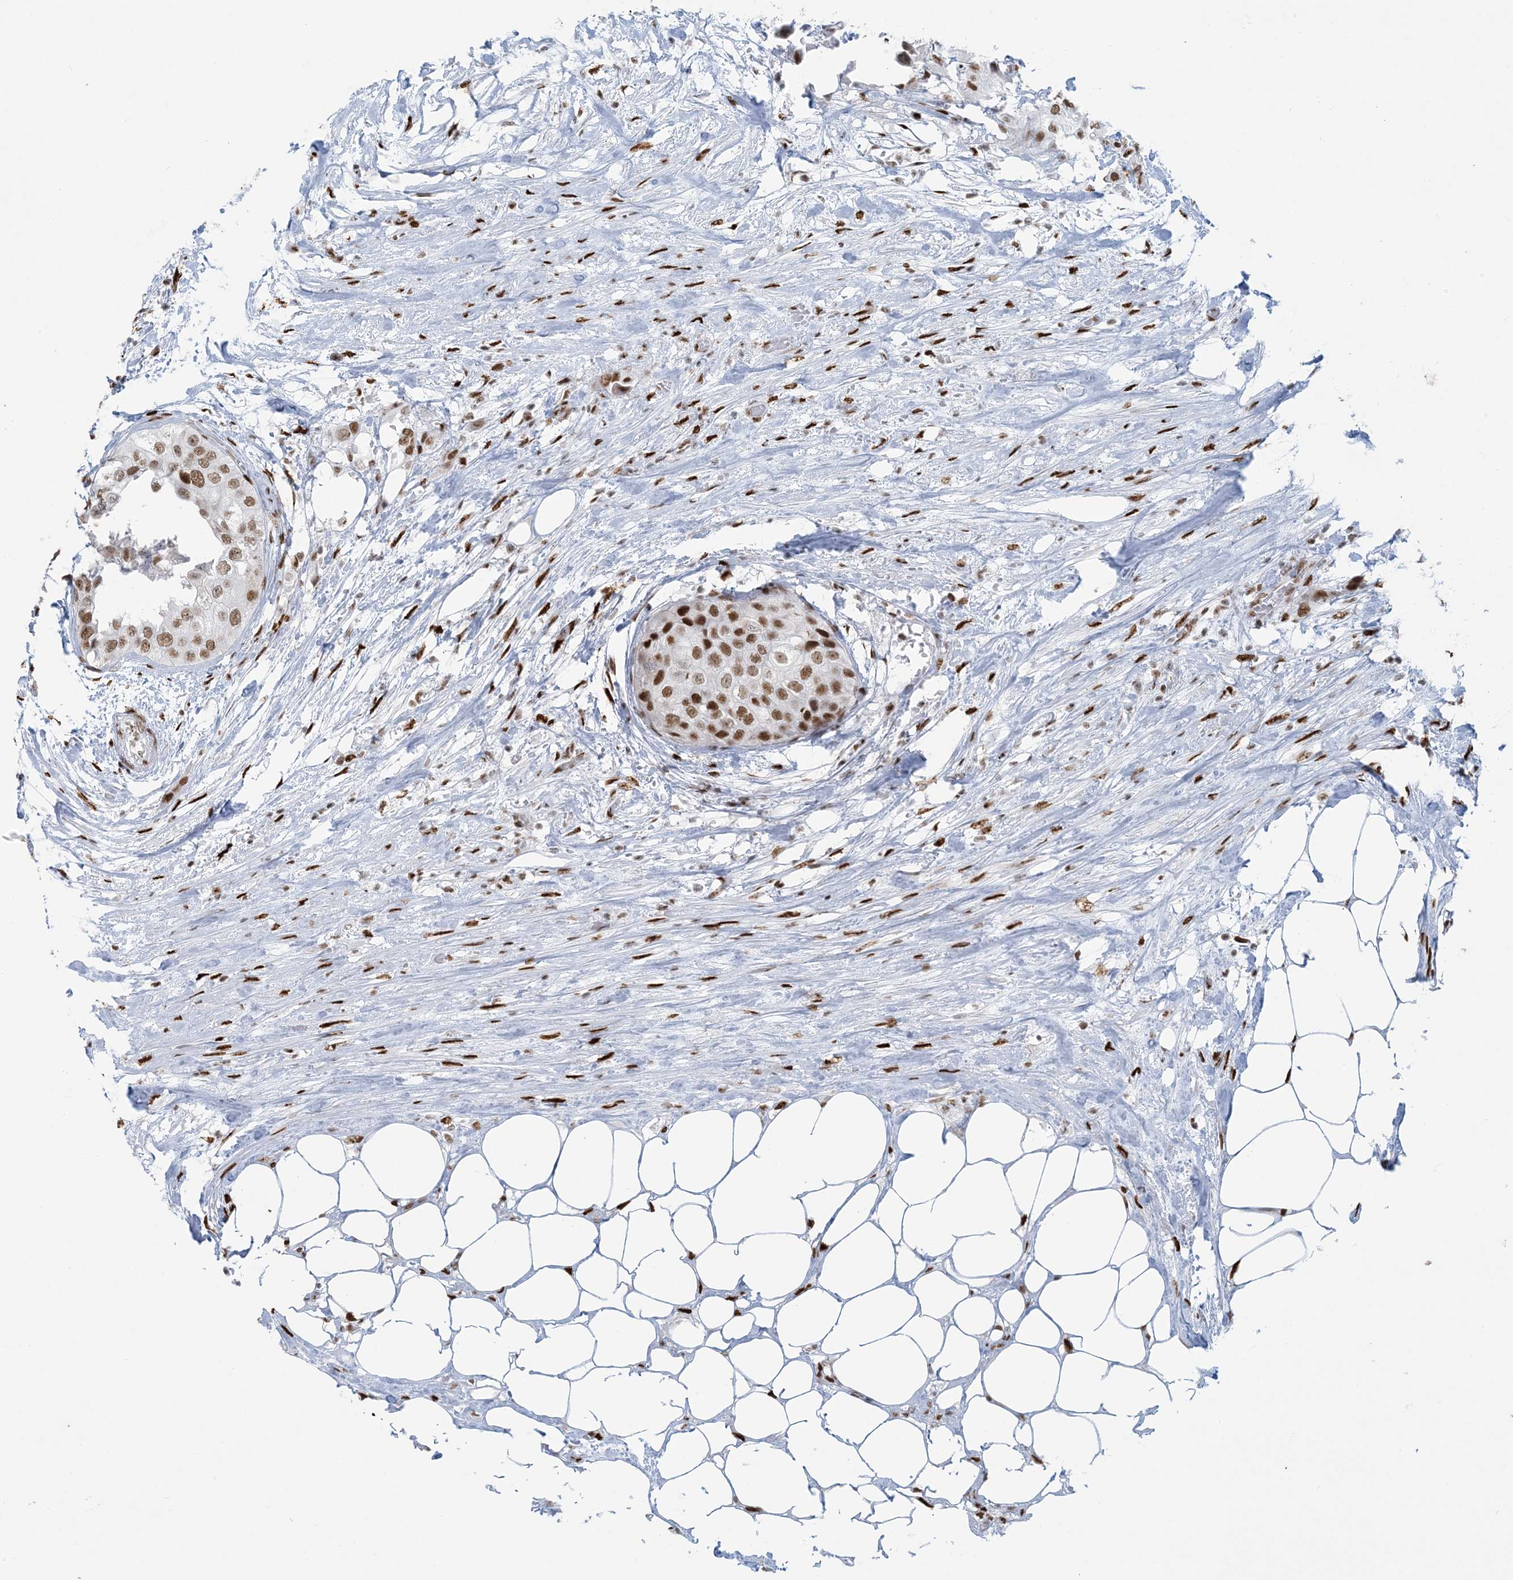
{"staining": {"intensity": "moderate", "quantity": ">75%", "location": "nuclear"}, "tissue": "urothelial cancer", "cell_type": "Tumor cells", "image_type": "cancer", "snomed": [{"axis": "morphology", "description": "Urothelial carcinoma, High grade"}, {"axis": "topography", "description": "Urinary bladder"}], "caption": "Urothelial cancer was stained to show a protein in brown. There is medium levels of moderate nuclear staining in approximately >75% of tumor cells.", "gene": "STAG1", "patient": {"sex": "male", "age": 64}}